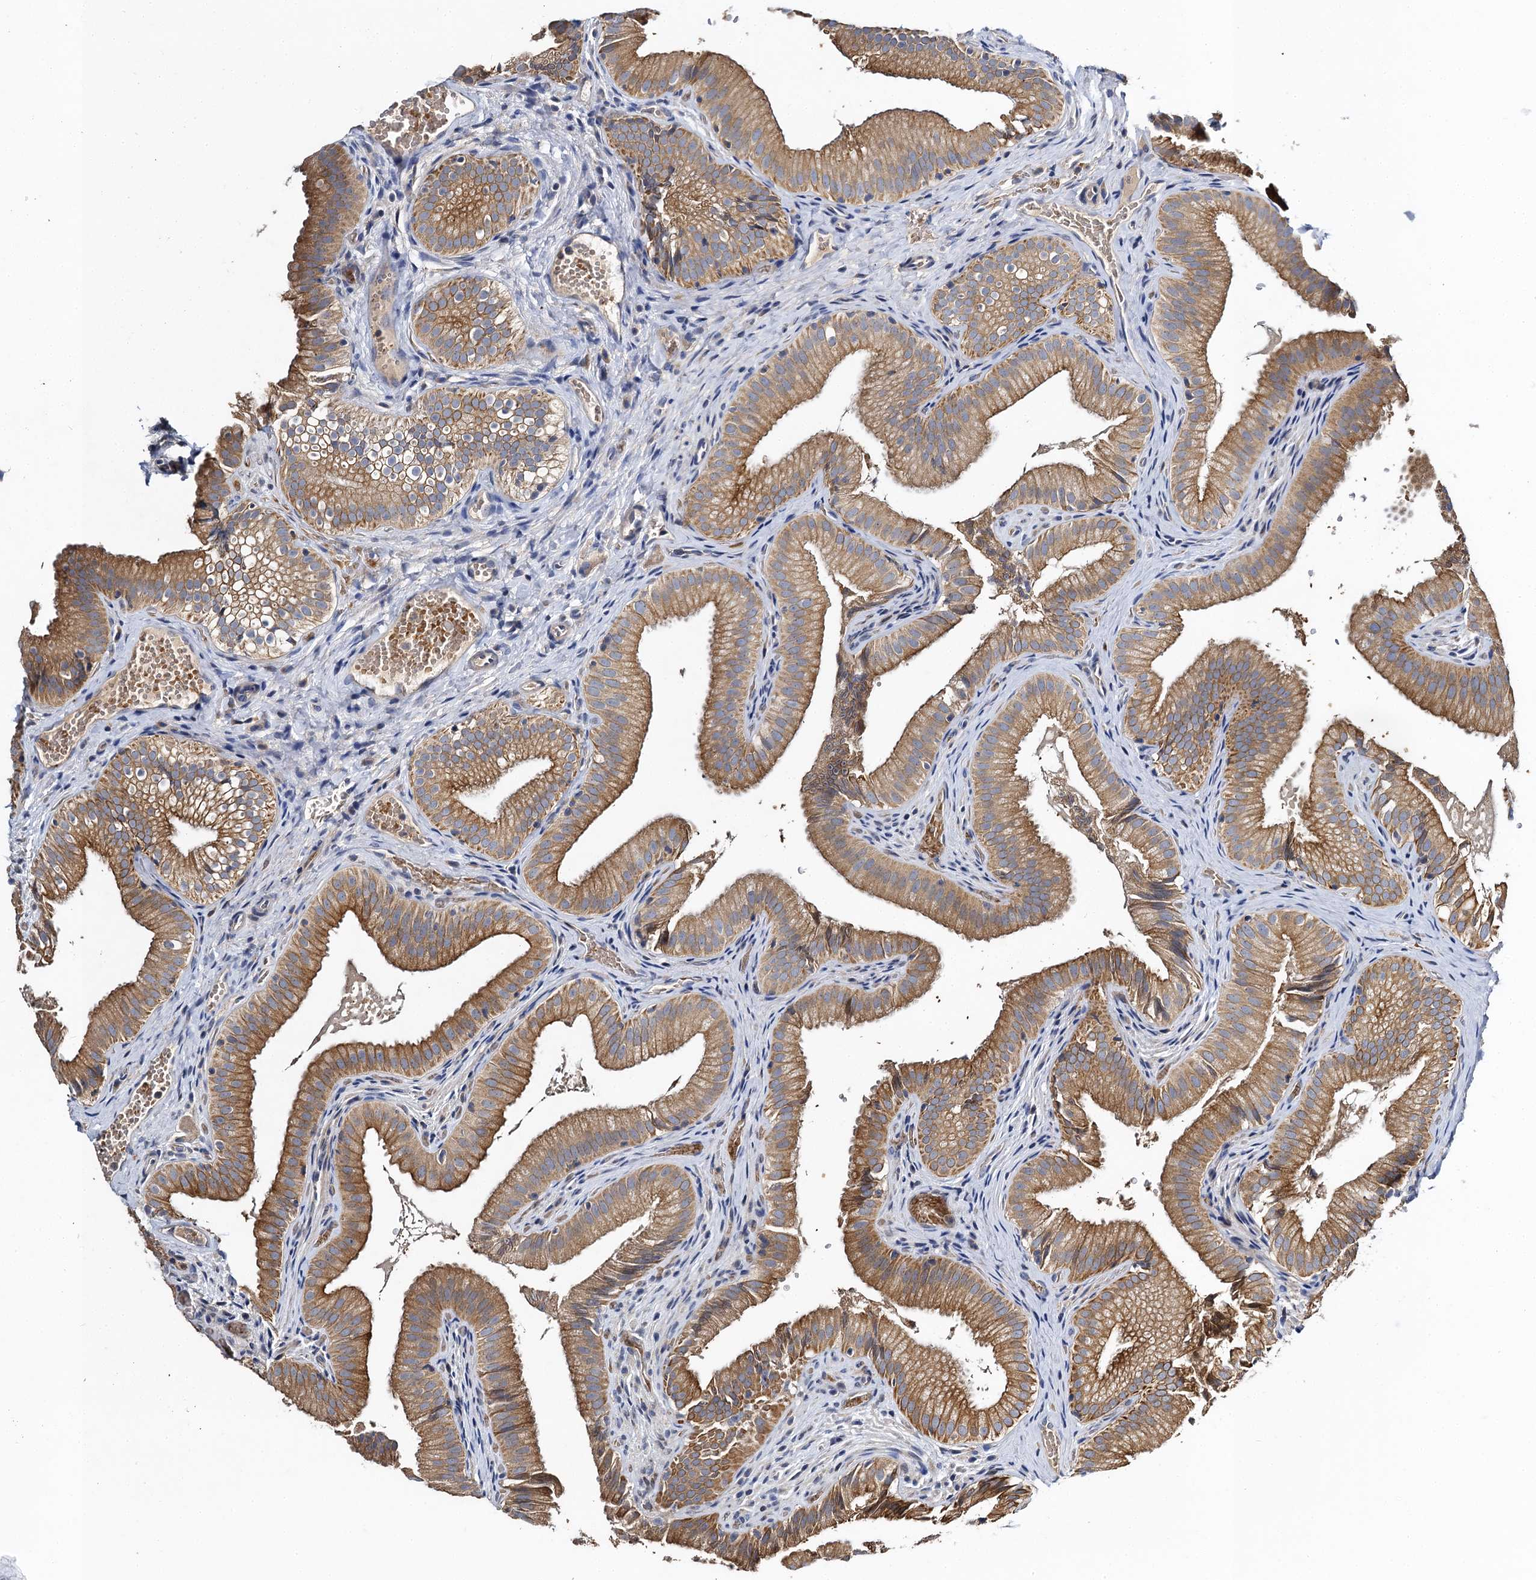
{"staining": {"intensity": "moderate", "quantity": ">75%", "location": "cytoplasmic/membranous"}, "tissue": "gallbladder", "cell_type": "Glandular cells", "image_type": "normal", "snomed": [{"axis": "morphology", "description": "Normal tissue, NOS"}, {"axis": "topography", "description": "Gallbladder"}], "caption": "Glandular cells reveal medium levels of moderate cytoplasmic/membranous staining in about >75% of cells in unremarkable gallbladder.", "gene": "SLC11A2", "patient": {"sex": "female", "age": 30}}